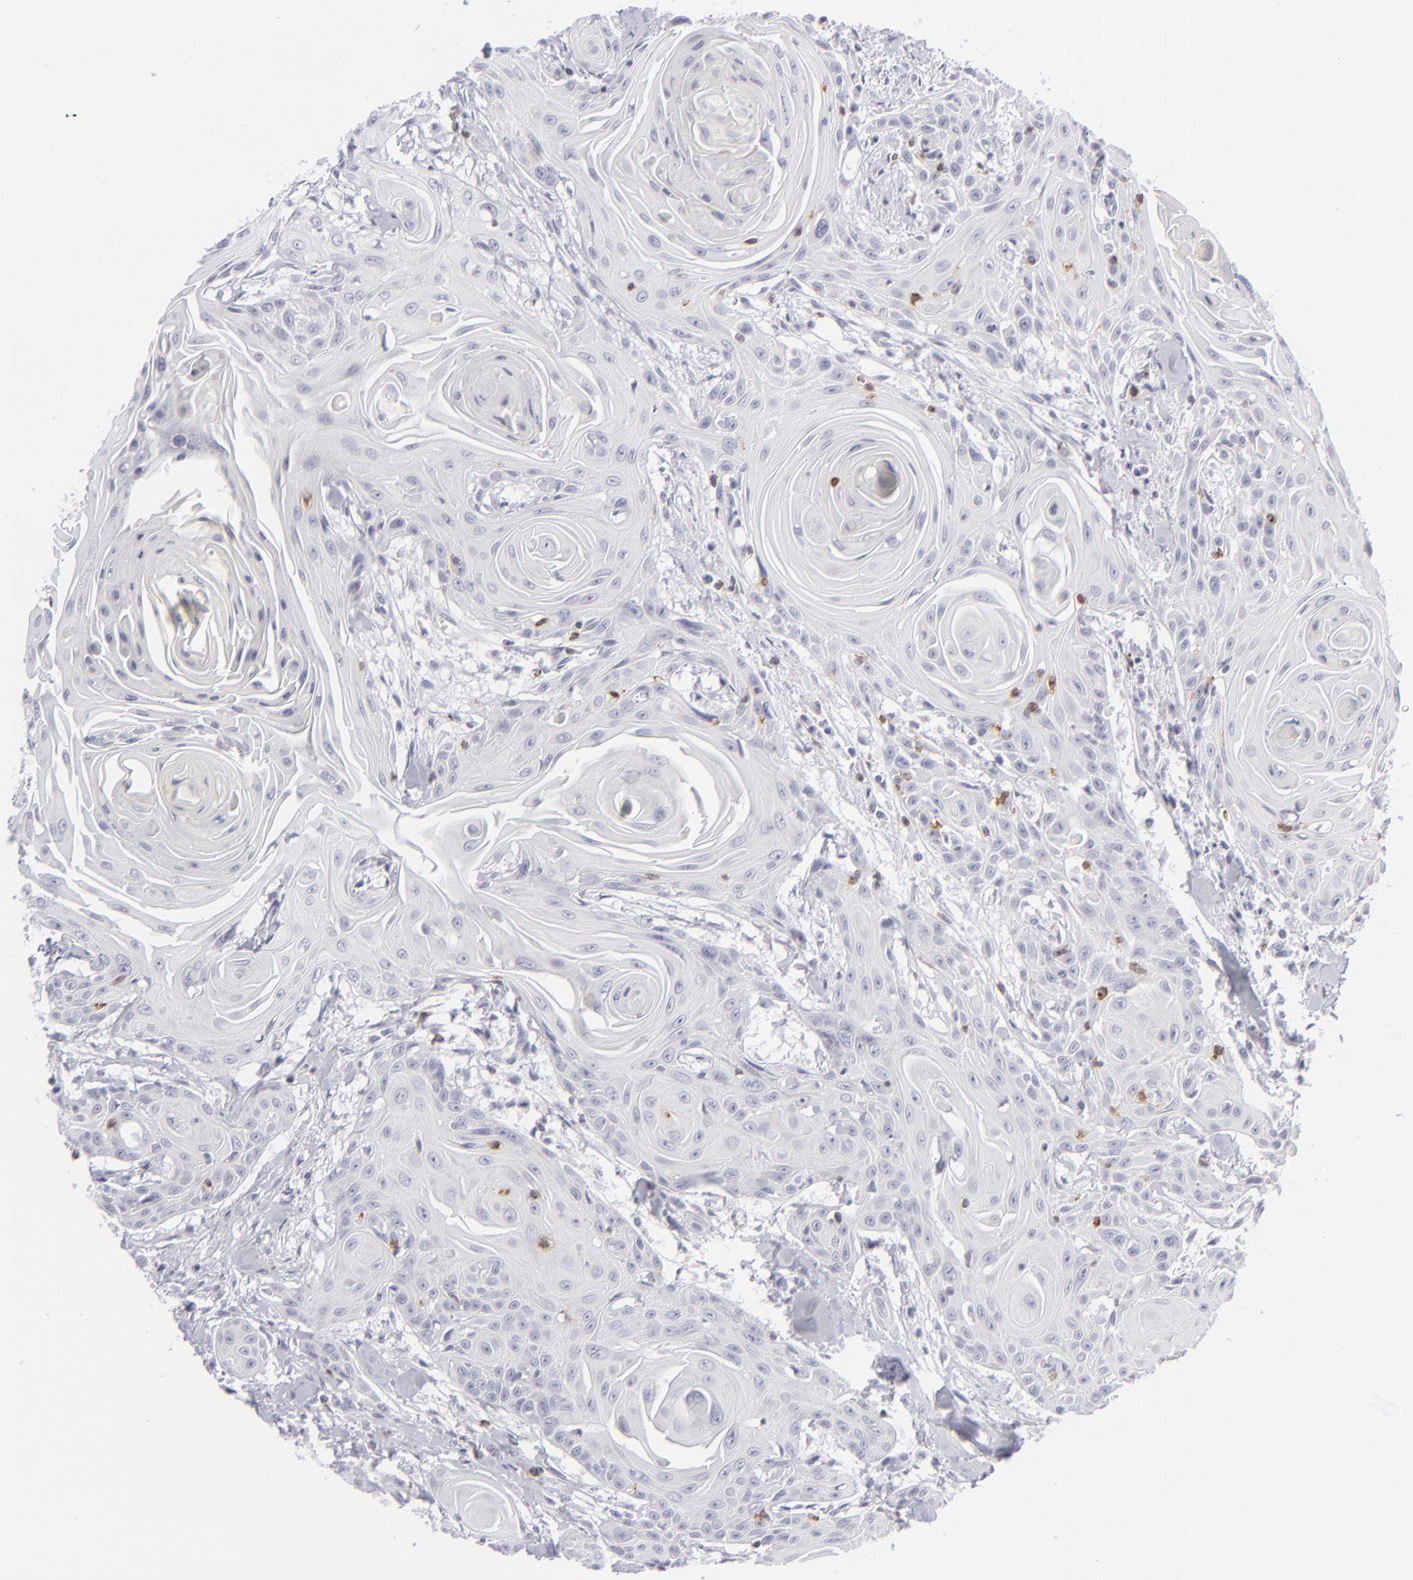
{"staining": {"intensity": "negative", "quantity": "none", "location": "none"}, "tissue": "head and neck cancer", "cell_type": "Tumor cells", "image_type": "cancer", "snomed": [{"axis": "morphology", "description": "Squamous cell carcinoma, NOS"}, {"axis": "morphology", "description": "Squamous cell carcinoma, metastatic, NOS"}, {"axis": "topography", "description": "Lymph node"}, {"axis": "topography", "description": "Salivary gland"}, {"axis": "topography", "description": "Head-Neck"}], "caption": "High power microscopy photomicrograph of an immunohistochemistry histopathology image of squamous cell carcinoma (head and neck), revealing no significant expression in tumor cells. Brightfield microscopy of IHC stained with DAB (brown) and hematoxylin (blue), captured at high magnification.", "gene": "CD7", "patient": {"sex": "female", "age": 74}}